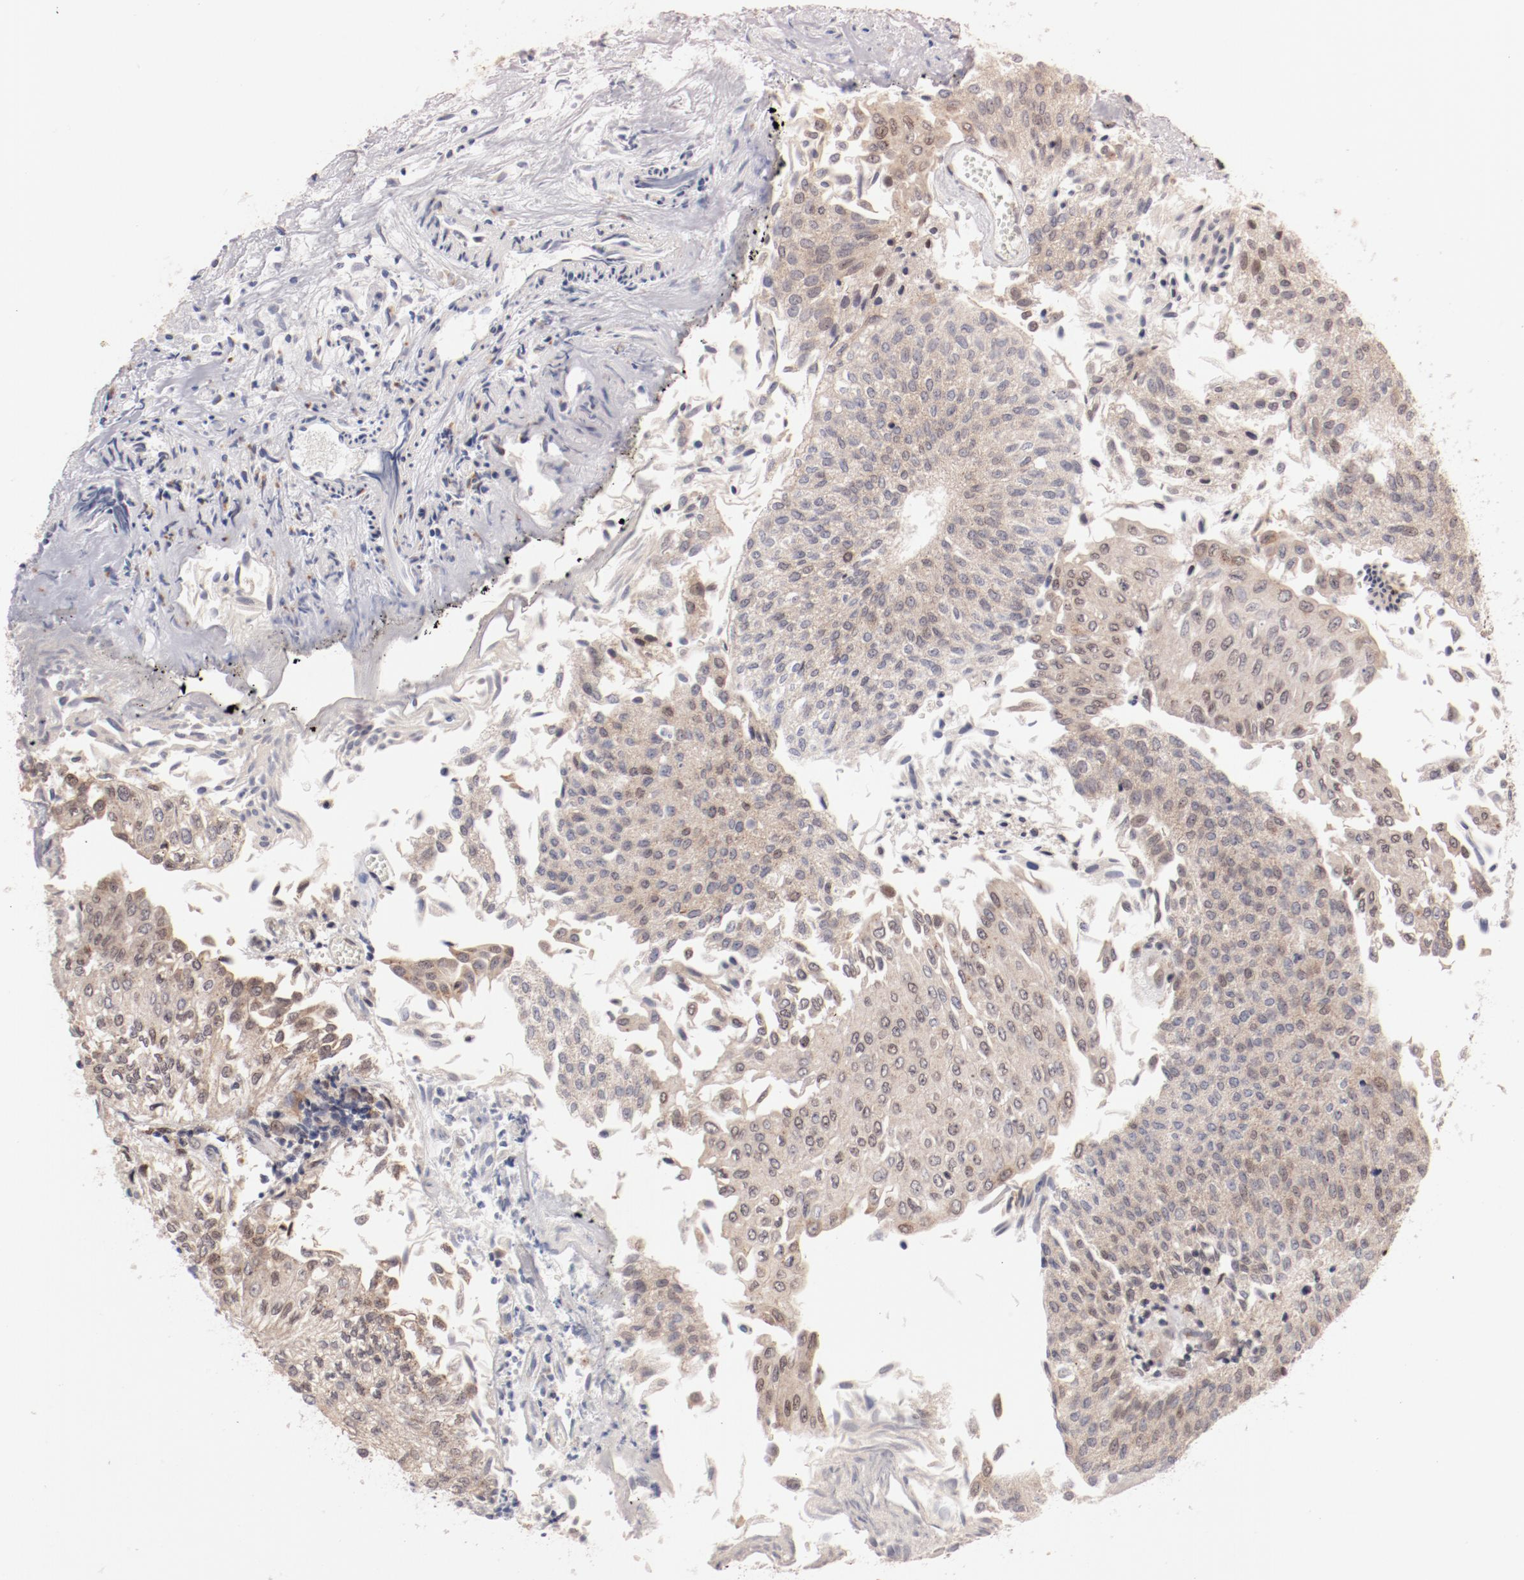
{"staining": {"intensity": "negative", "quantity": "none", "location": "none"}, "tissue": "urothelial cancer", "cell_type": "Tumor cells", "image_type": "cancer", "snomed": [{"axis": "morphology", "description": "Urothelial carcinoma, Low grade"}, {"axis": "topography", "description": "Urinary bladder"}], "caption": "This micrograph is of urothelial carcinoma (low-grade) stained with IHC to label a protein in brown with the nuclei are counter-stained blue. There is no staining in tumor cells.", "gene": "RPL12", "patient": {"sex": "male", "age": 86}}